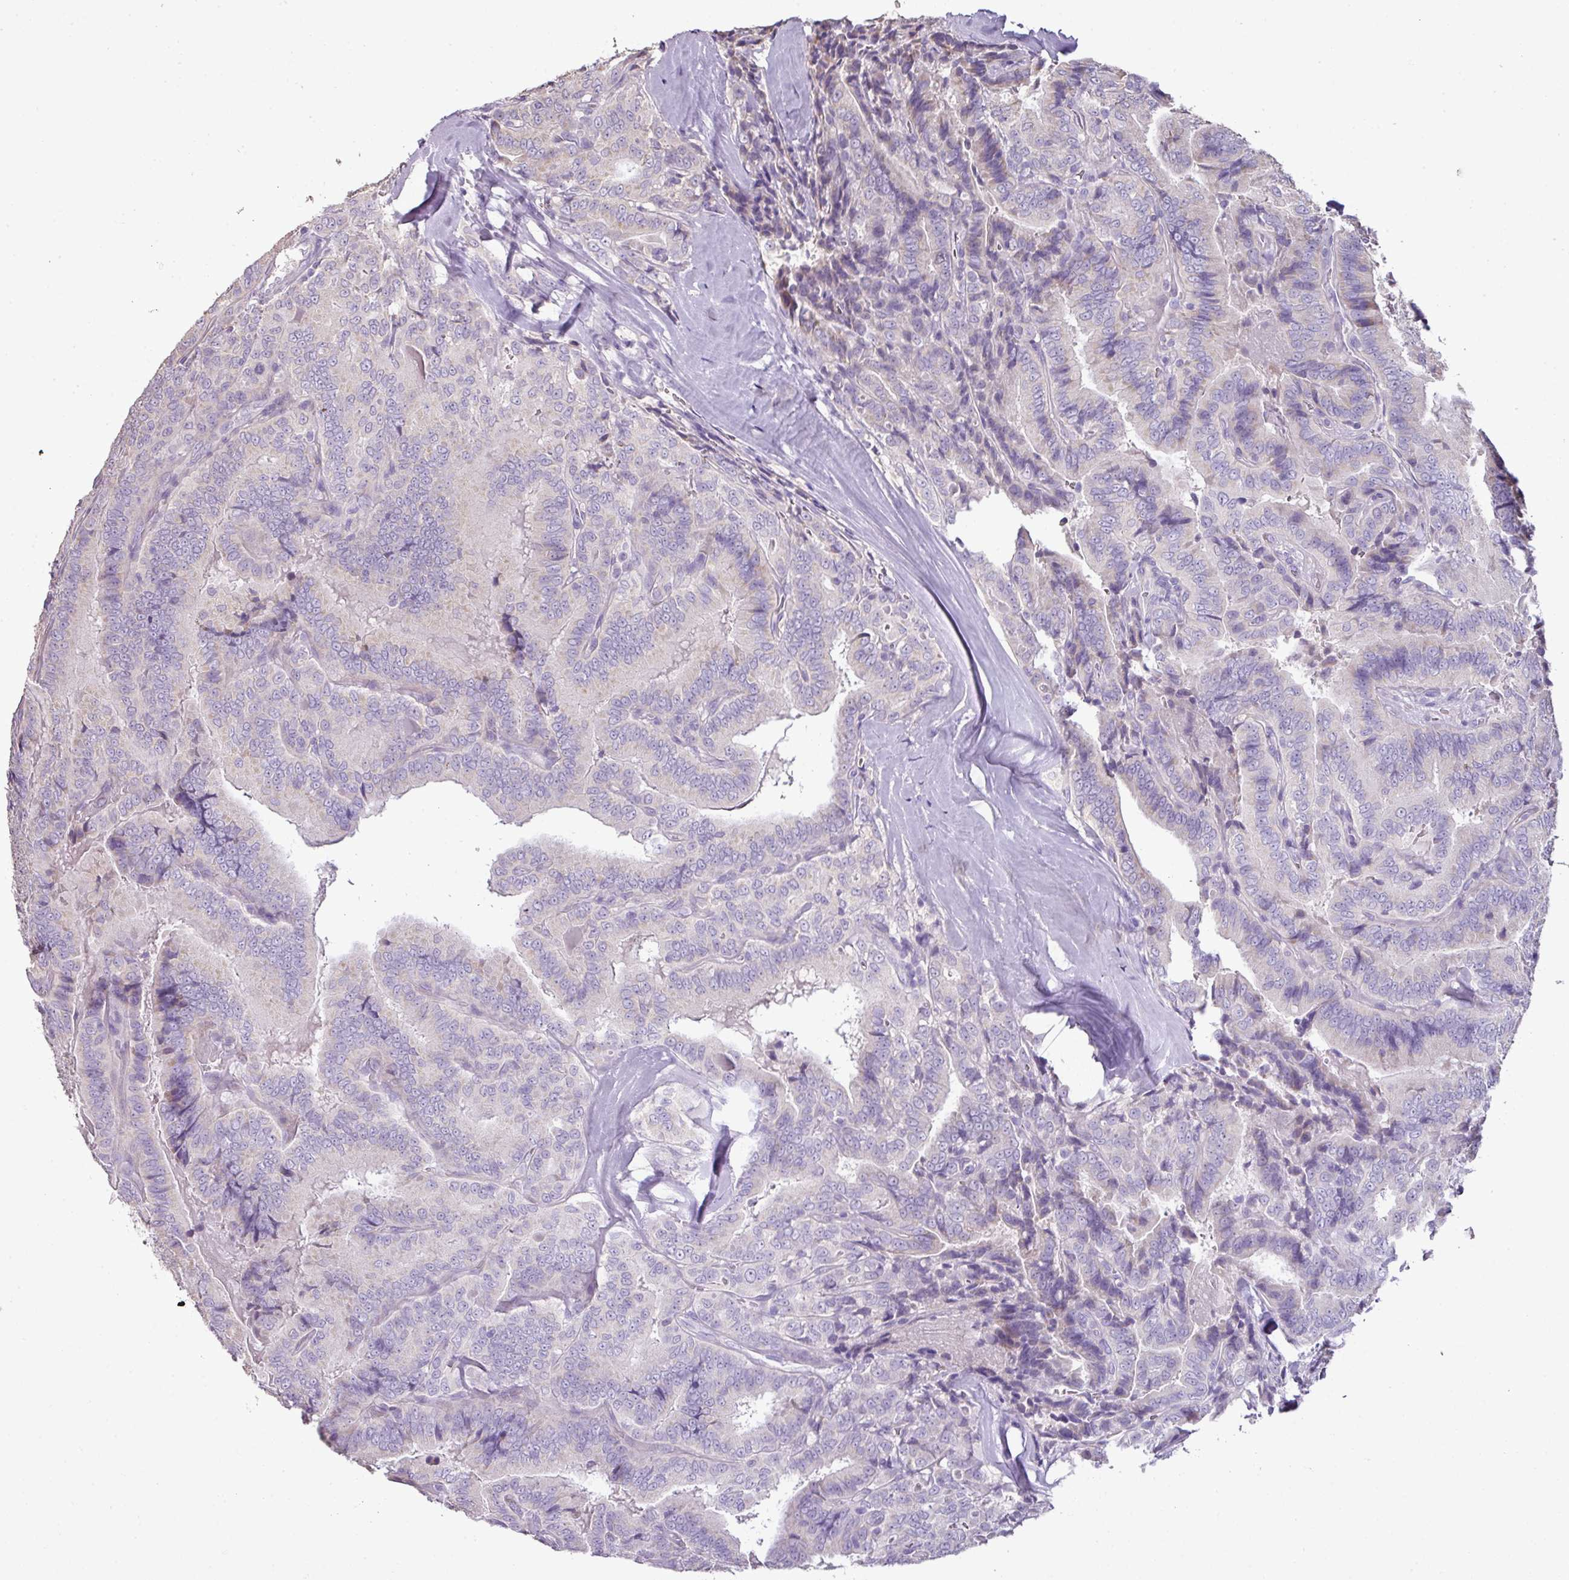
{"staining": {"intensity": "negative", "quantity": "none", "location": "none"}, "tissue": "thyroid cancer", "cell_type": "Tumor cells", "image_type": "cancer", "snomed": [{"axis": "morphology", "description": "Papillary adenocarcinoma, NOS"}, {"axis": "topography", "description": "Thyroid gland"}], "caption": "The histopathology image demonstrates no staining of tumor cells in papillary adenocarcinoma (thyroid).", "gene": "BRINP2", "patient": {"sex": "male", "age": 61}}